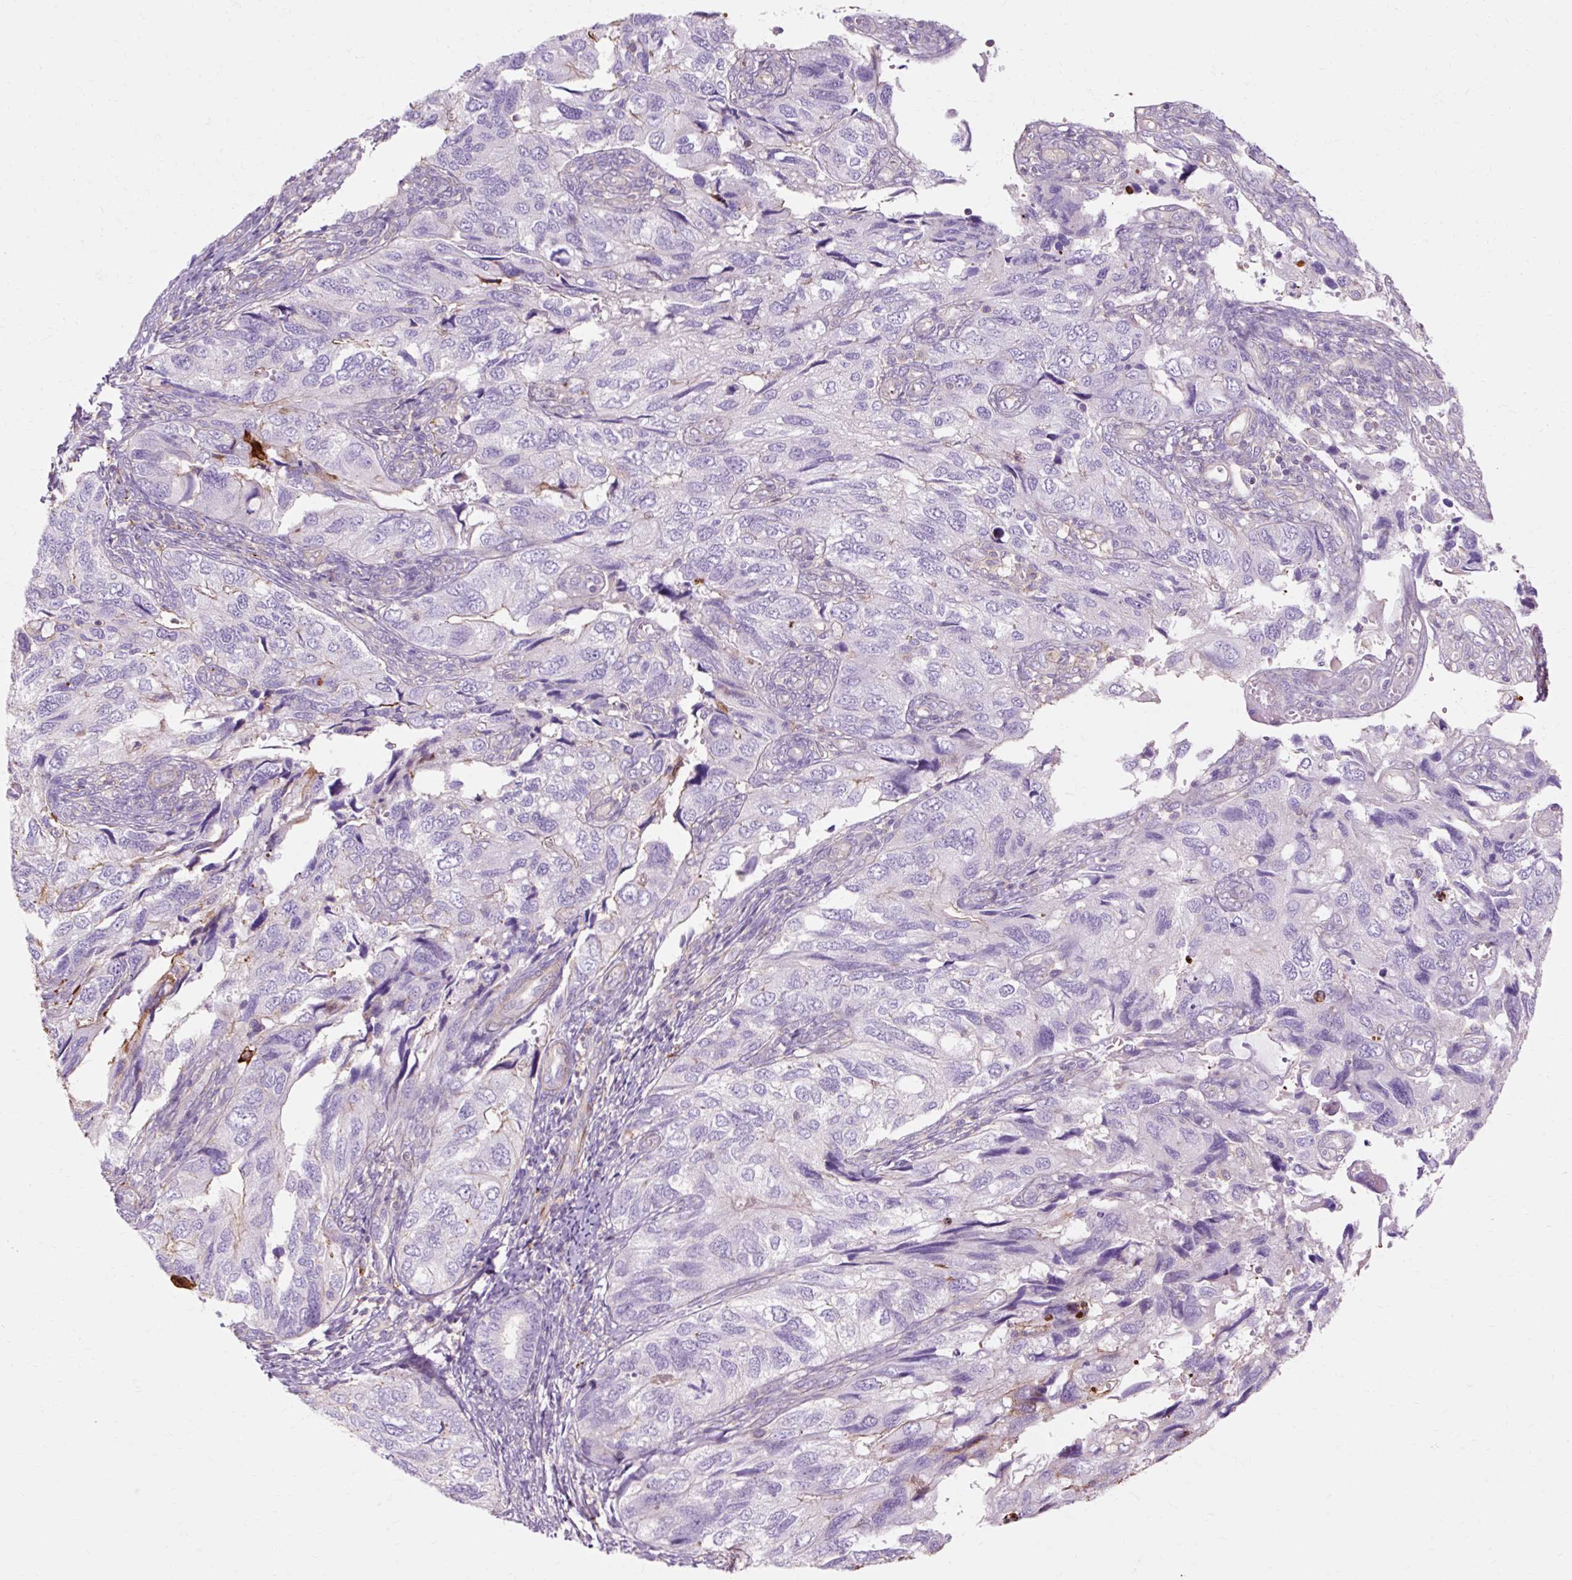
{"staining": {"intensity": "negative", "quantity": "none", "location": "none"}, "tissue": "endometrial cancer", "cell_type": "Tumor cells", "image_type": "cancer", "snomed": [{"axis": "morphology", "description": "Carcinoma, NOS"}, {"axis": "topography", "description": "Uterus"}], "caption": "This is an immunohistochemistry micrograph of endometrial cancer. There is no expression in tumor cells.", "gene": "TBC1D2B", "patient": {"sex": "female", "age": 76}}